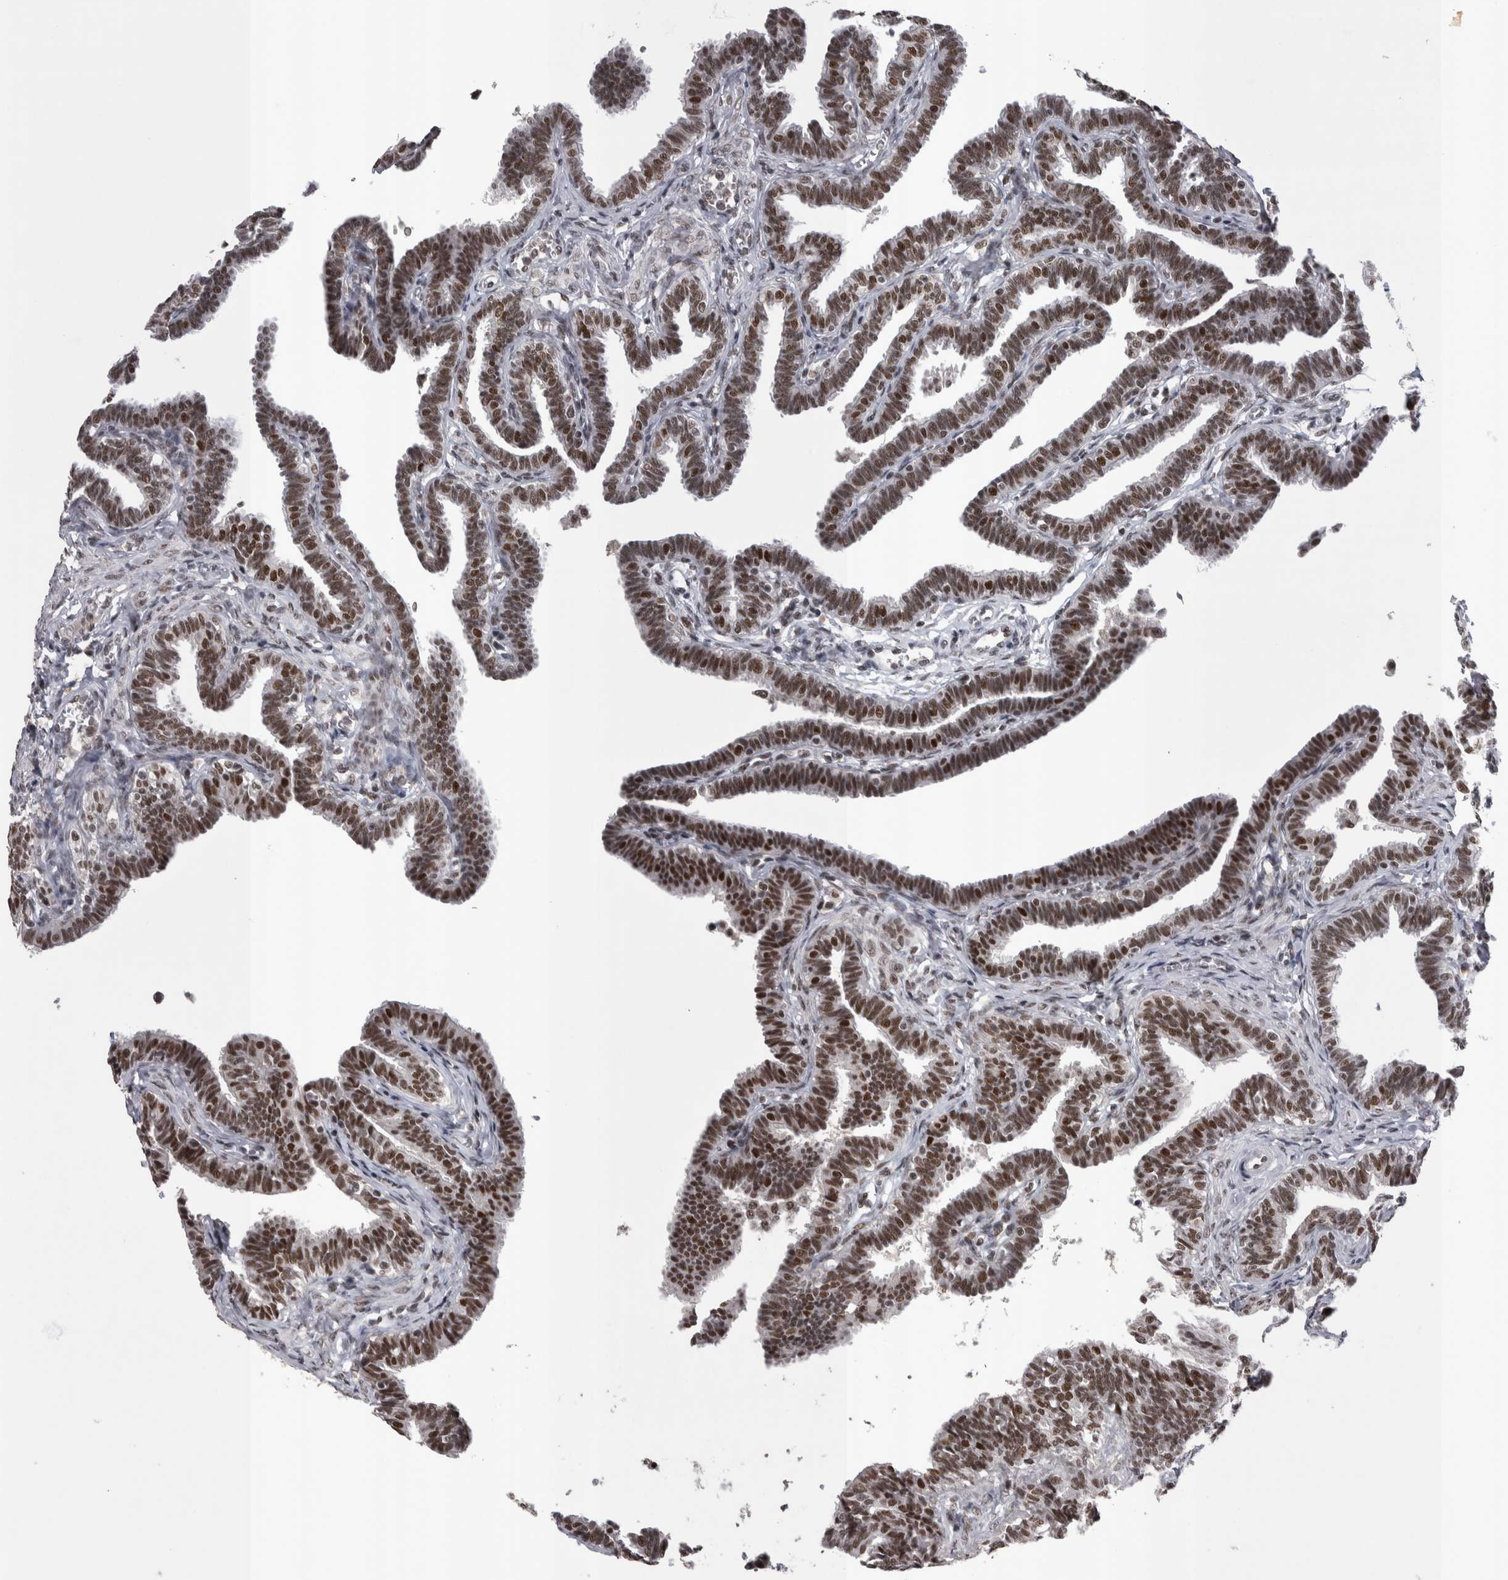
{"staining": {"intensity": "strong", "quantity": ">75%", "location": "nuclear"}, "tissue": "fallopian tube", "cell_type": "Glandular cells", "image_type": "normal", "snomed": [{"axis": "morphology", "description": "Normal tissue, NOS"}, {"axis": "topography", "description": "Fallopian tube"}, {"axis": "topography", "description": "Ovary"}], "caption": "High-magnification brightfield microscopy of benign fallopian tube stained with DAB (brown) and counterstained with hematoxylin (blue). glandular cells exhibit strong nuclear expression is appreciated in about>75% of cells.", "gene": "DMTF1", "patient": {"sex": "female", "age": 23}}